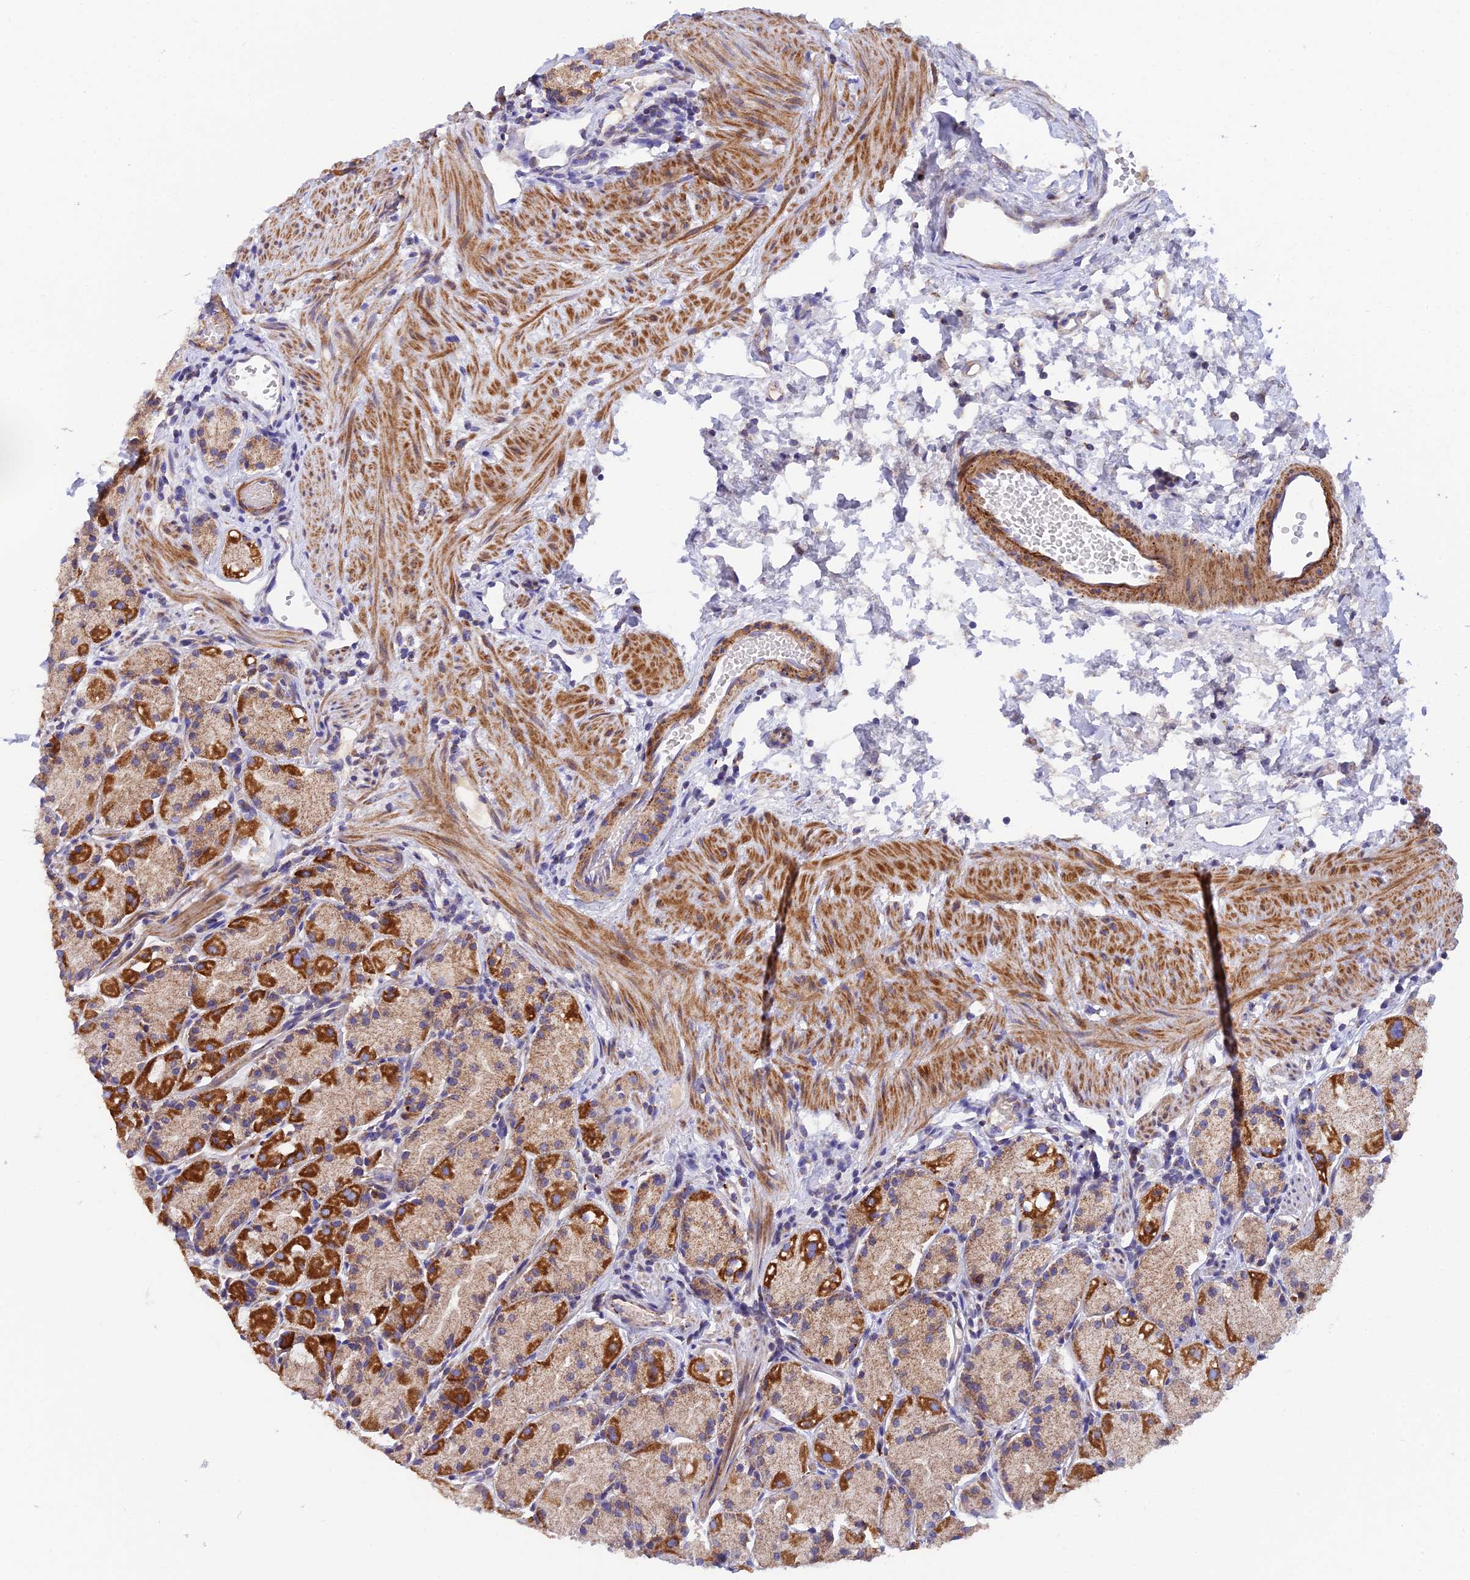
{"staining": {"intensity": "strong", "quantity": ">75%", "location": "cytoplasmic/membranous"}, "tissue": "stomach", "cell_type": "Glandular cells", "image_type": "normal", "snomed": [{"axis": "morphology", "description": "Normal tissue, NOS"}, {"axis": "topography", "description": "Stomach, upper"}], "caption": "An immunohistochemistry micrograph of normal tissue is shown. Protein staining in brown shows strong cytoplasmic/membranous positivity in stomach within glandular cells. (Stains: DAB in brown, nuclei in blue, Microscopy: brightfield microscopy at high magnification).", "gene": "CSPG4", "patient": {"sex": "male", "age": 47}}